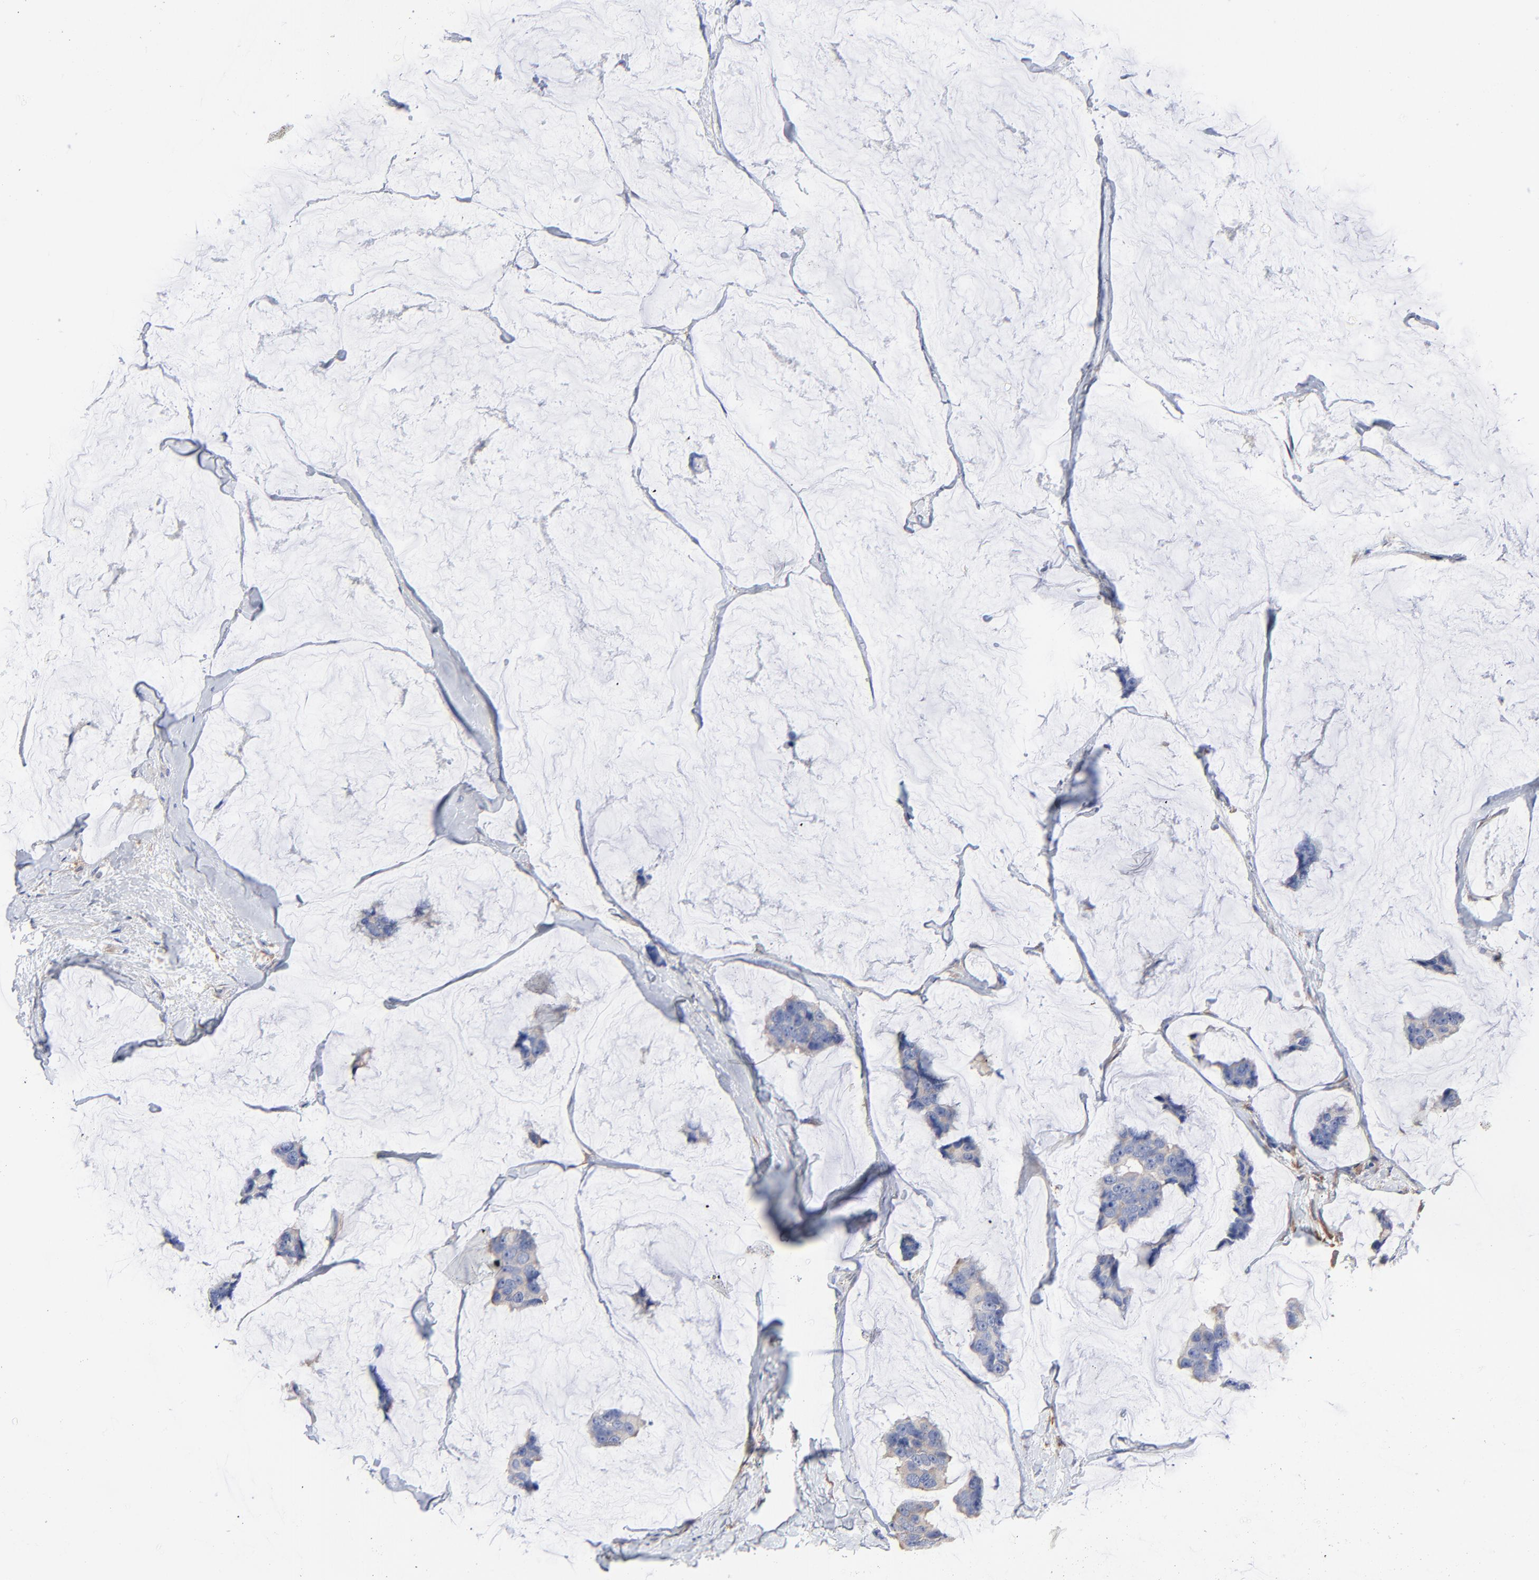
{"staining": {"intensity": "weak", "quantity": "25%-75%", "location": "cytoplasmic/membranous"}, "tissue": "breast cancer", "cell_type": "Tumor cells", "image_type": "cancer", "snomed": [{"axis": "morphology", "description": "Normal tissue, NOS"}, {"axis": "morphology", "description": "Duct carcinoma"}, {"axis": "topography", "description": "Breast"}], "caption": "An immunohistochemistry image of tumor tissue is shown. Protein staining in brown highlights weak cytoplasmic/membranous positivity in breast invasive ductal carcinoma within tumor cells.", "gene": "STAT2", "patient": {"sex": "female", "age": 50}}